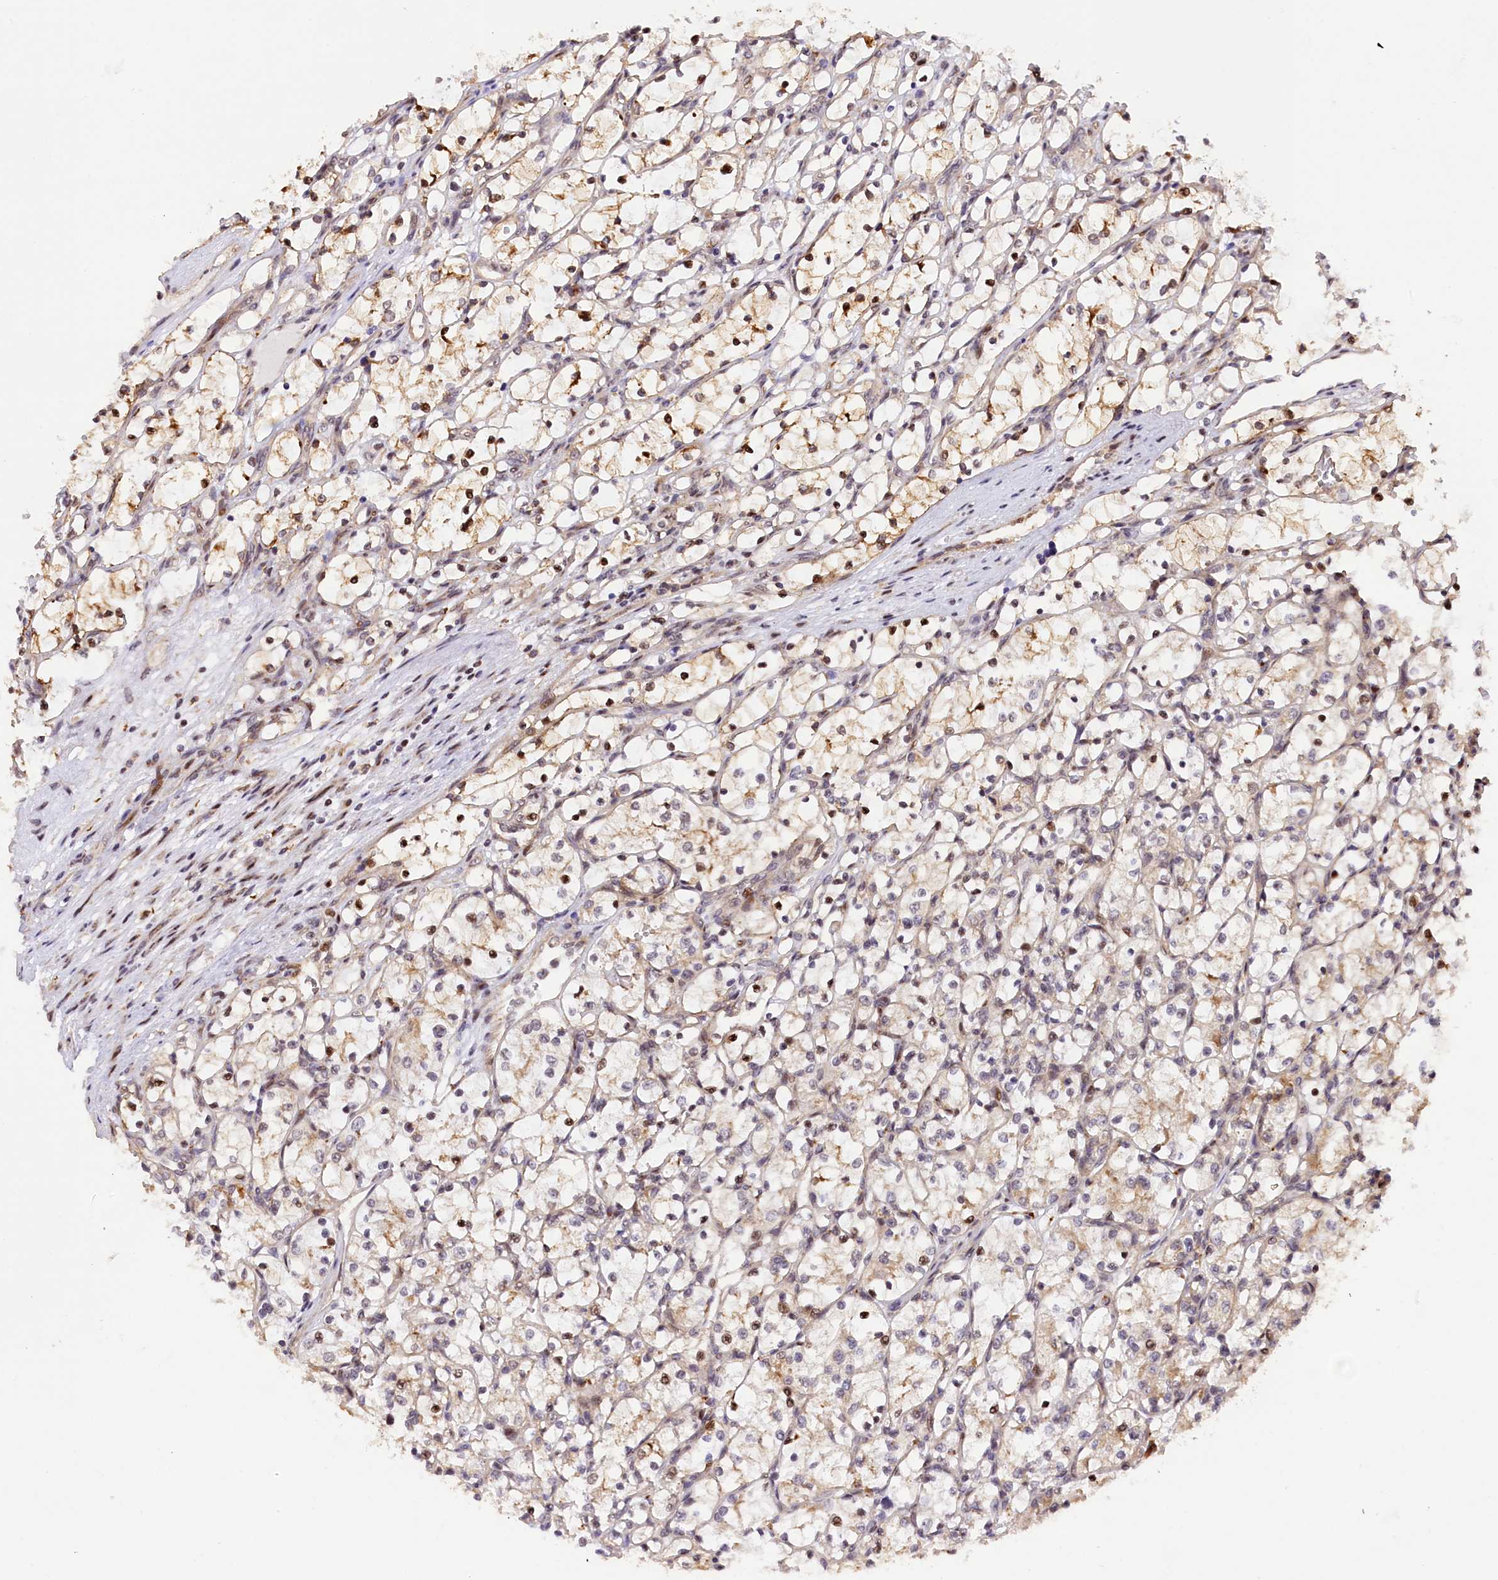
{"staining": {"intensity": "moderate", "quantity": "<25%", "location": "cytoplasmic/membranous,nuclear"}, "tissue": "renal cancer", "cell_type": "Tumor cells", "image_type": "cancer", "snomed": [{"axis": "morphology", "description": "Adenocarcinoma, NOS"}, {"axis": "topography", "description": "Kidney"}], "caption": "Immunohistochemistry (IHC) of renal cancer demonstrates low levels of moderate cytoplasmic/membranous and nuclear positivity in about <25% of tumor cells.", "gene": "SAMD4A", "patient": {"sex": "female", "age": 69}}